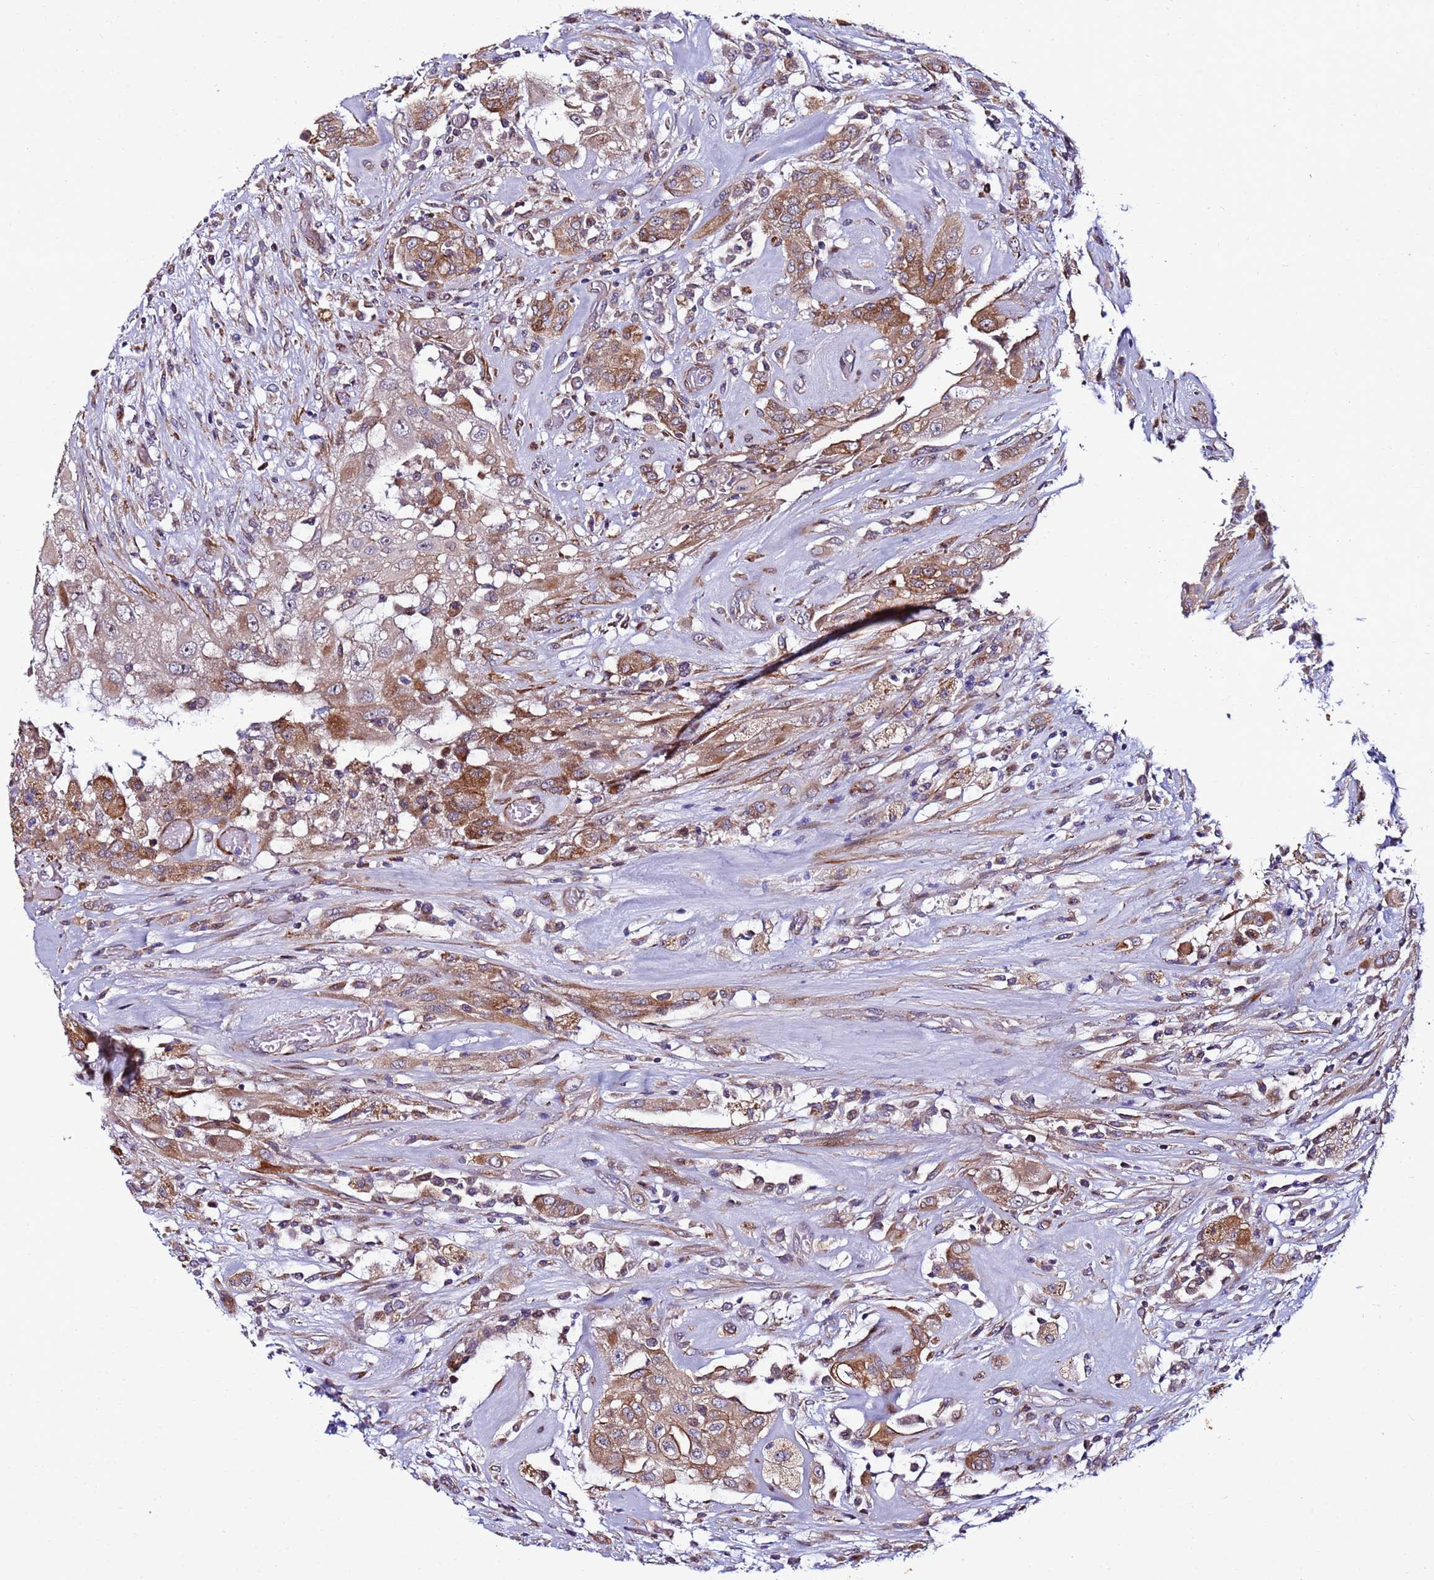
{"staining": {"intensity": "moderate", "quantity": ">75%", "location": "cytoplasmic/membranous"}, "tissue": "thyroid cancer", "cell_type": "Tumor cells", "image_type": "cancer", "snomed": [{"axis": "morphology", "description": "Papillary adenocarcinoma, NOS"}, {"axis": "topography", "description": "Thyroid gland"}], "caption": "There is medium levels of moderate cytoplasmic/membranous staining in tumor cells of papillary adenocarcinoma (thyroid), as demonstrated by immunohistochemical staining (brown color).", "gene": "MCRIP1", "patient": {"sex": "female", "age": 59}}